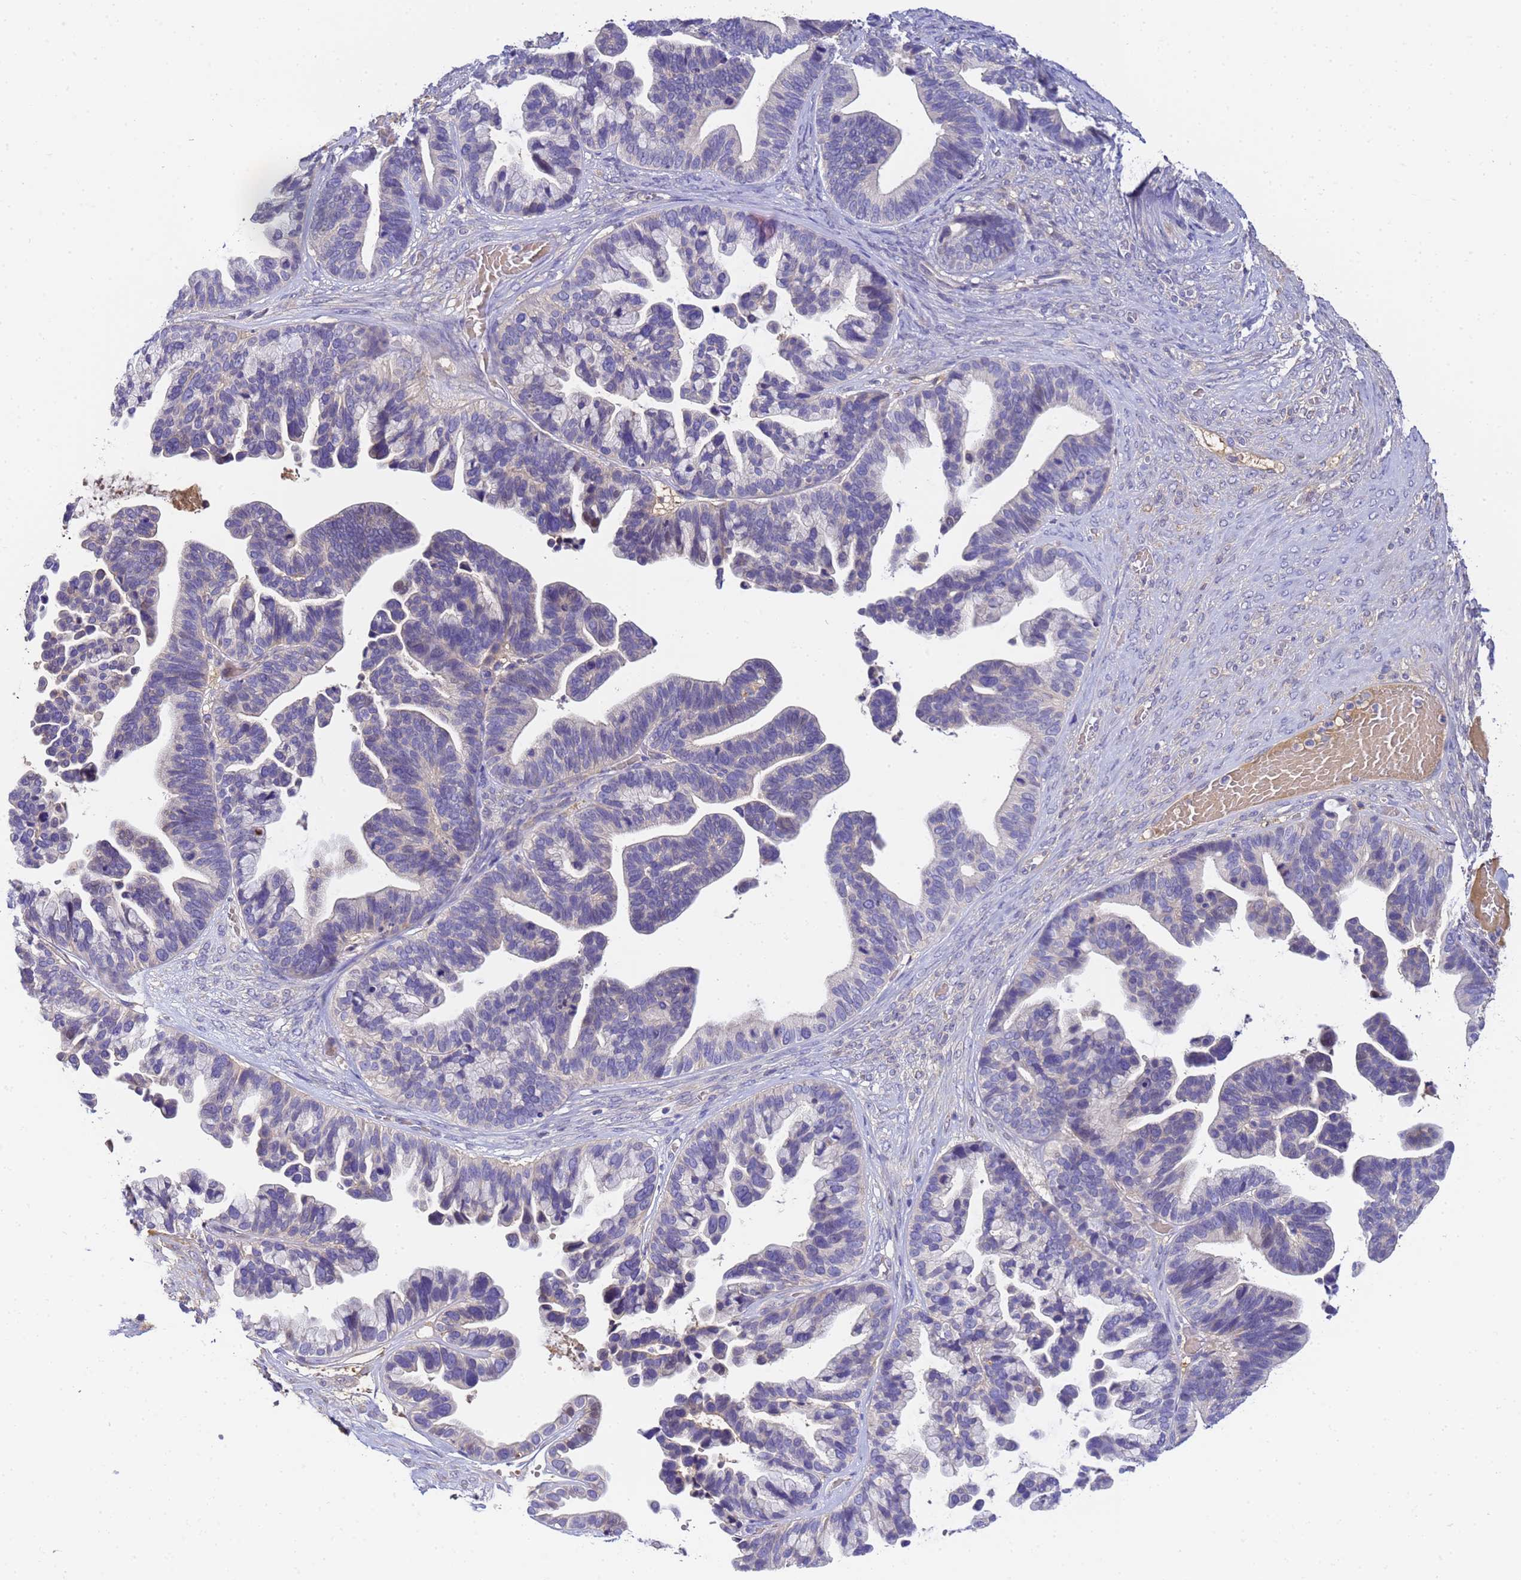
{"staining": {"intensity": "negative", "quantity": "none", "location": "none"}, "tissue": "ovarian cancer", "cell_type": "Tumor cells", "image_type": "cancer", "snomed": [{"axis": "morphology", "description": "Cystadenocarcinoma, serous, NOS"}, {"axis": "topography", "description": "Ovary"}], "caption": "DAB (3,3'-diaminobenzidine) immunohistochemical staining of serous cystadenocarcinoma (ovarian) reveals no significant expression in tumor cells.", "gene": "TBCD", "patient": {"sex": "female", "age": 56}}